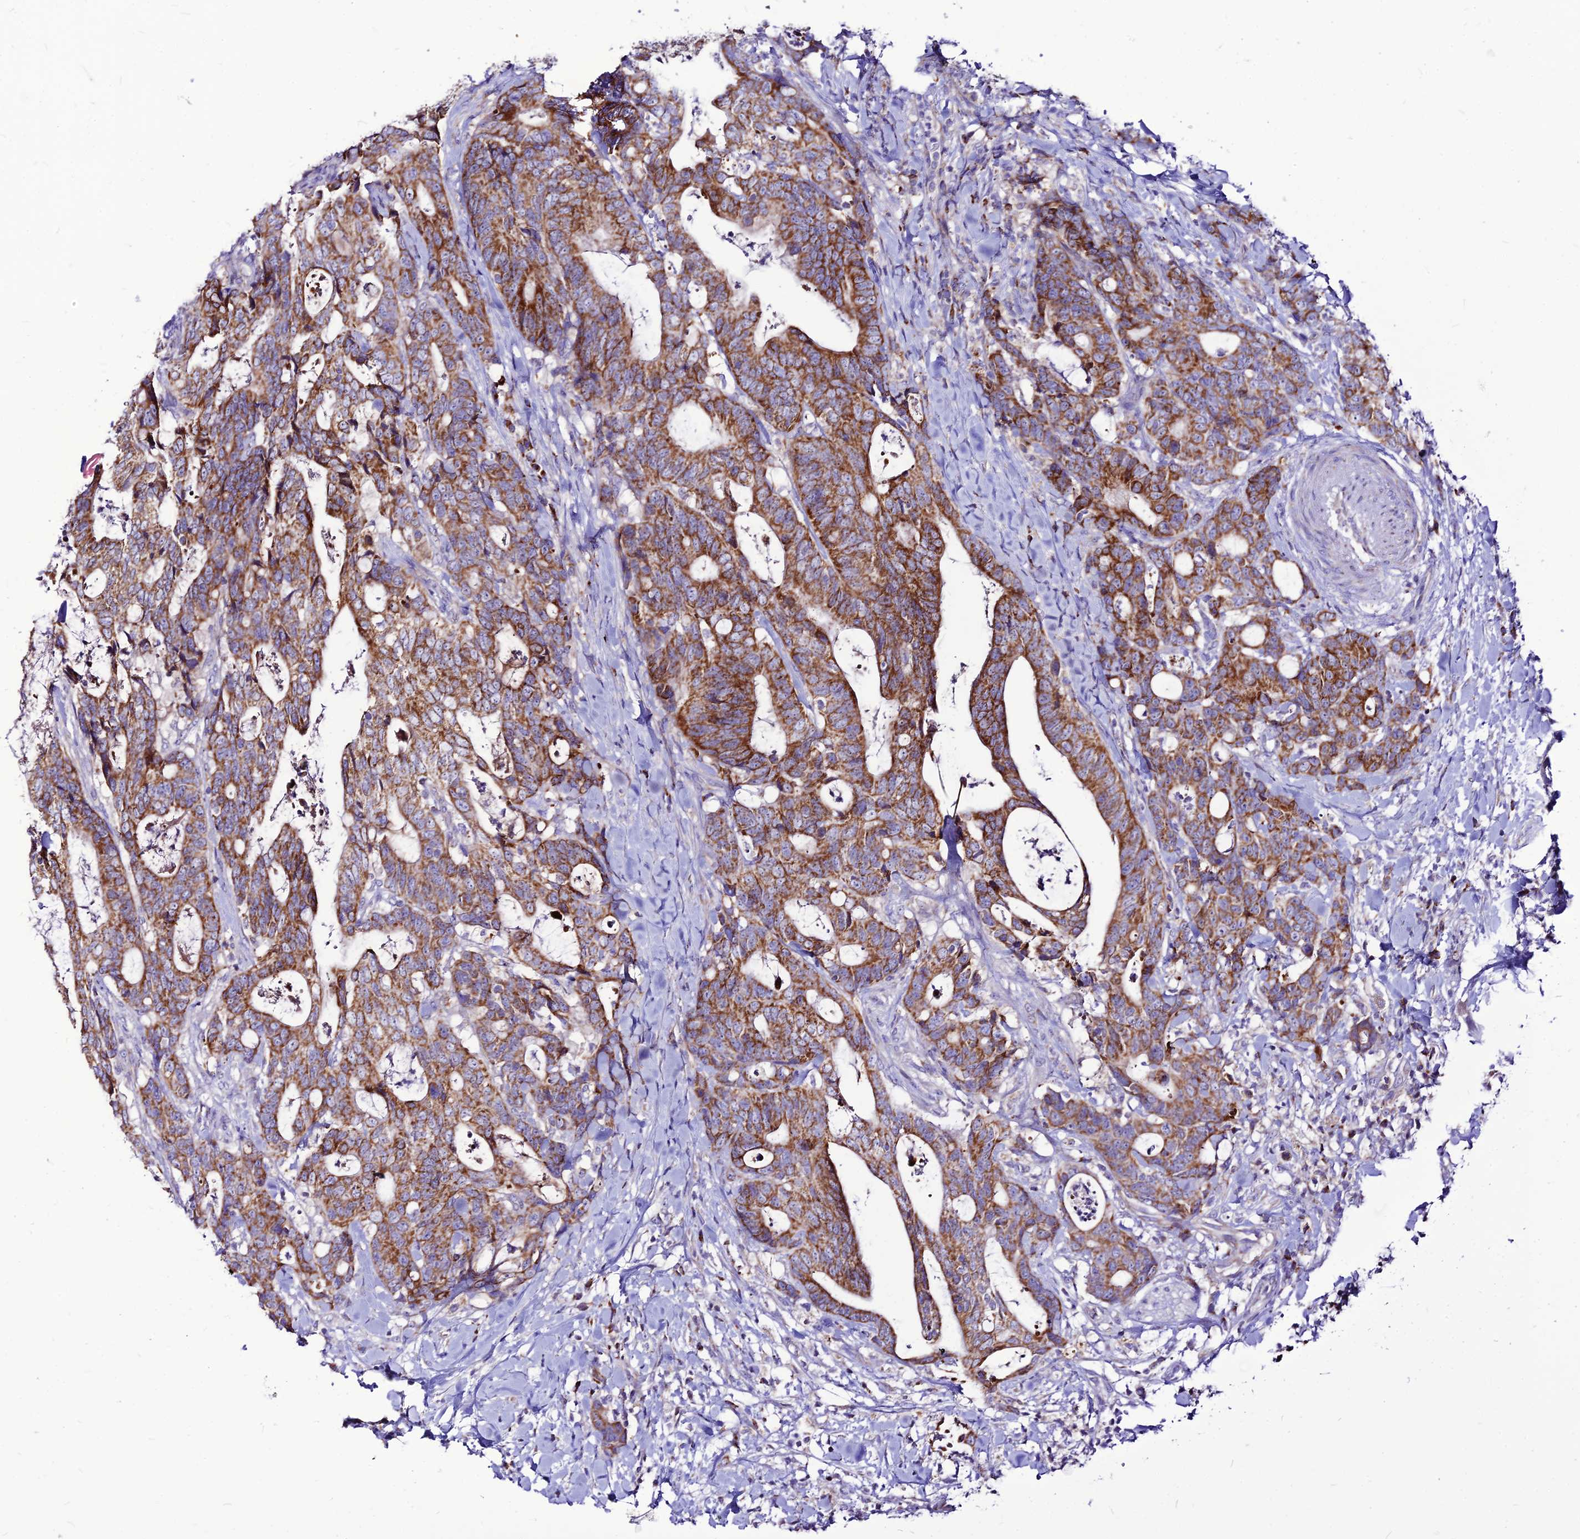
{"staining": {"intensity": "moderate", "quantity": ">75%", "location": "cytoplasmic/membranous"}, "tissue": "colorectal cancer", "cell_type": "Tumor cells", "image_type": "cancer", "snomed": [{"axis": "morphology", "description": "Adenocarcinoma, NOS"}, {"axis": "topography", "description": "Colon"}], "caption": "Protein staining of colorectal cancer tissue demonstrates moderate cytoplasmic/membranous positivity in about >75% of tumor cells.", "gene": "ECI1", "patient": {"sex": "female", "age": 82}}